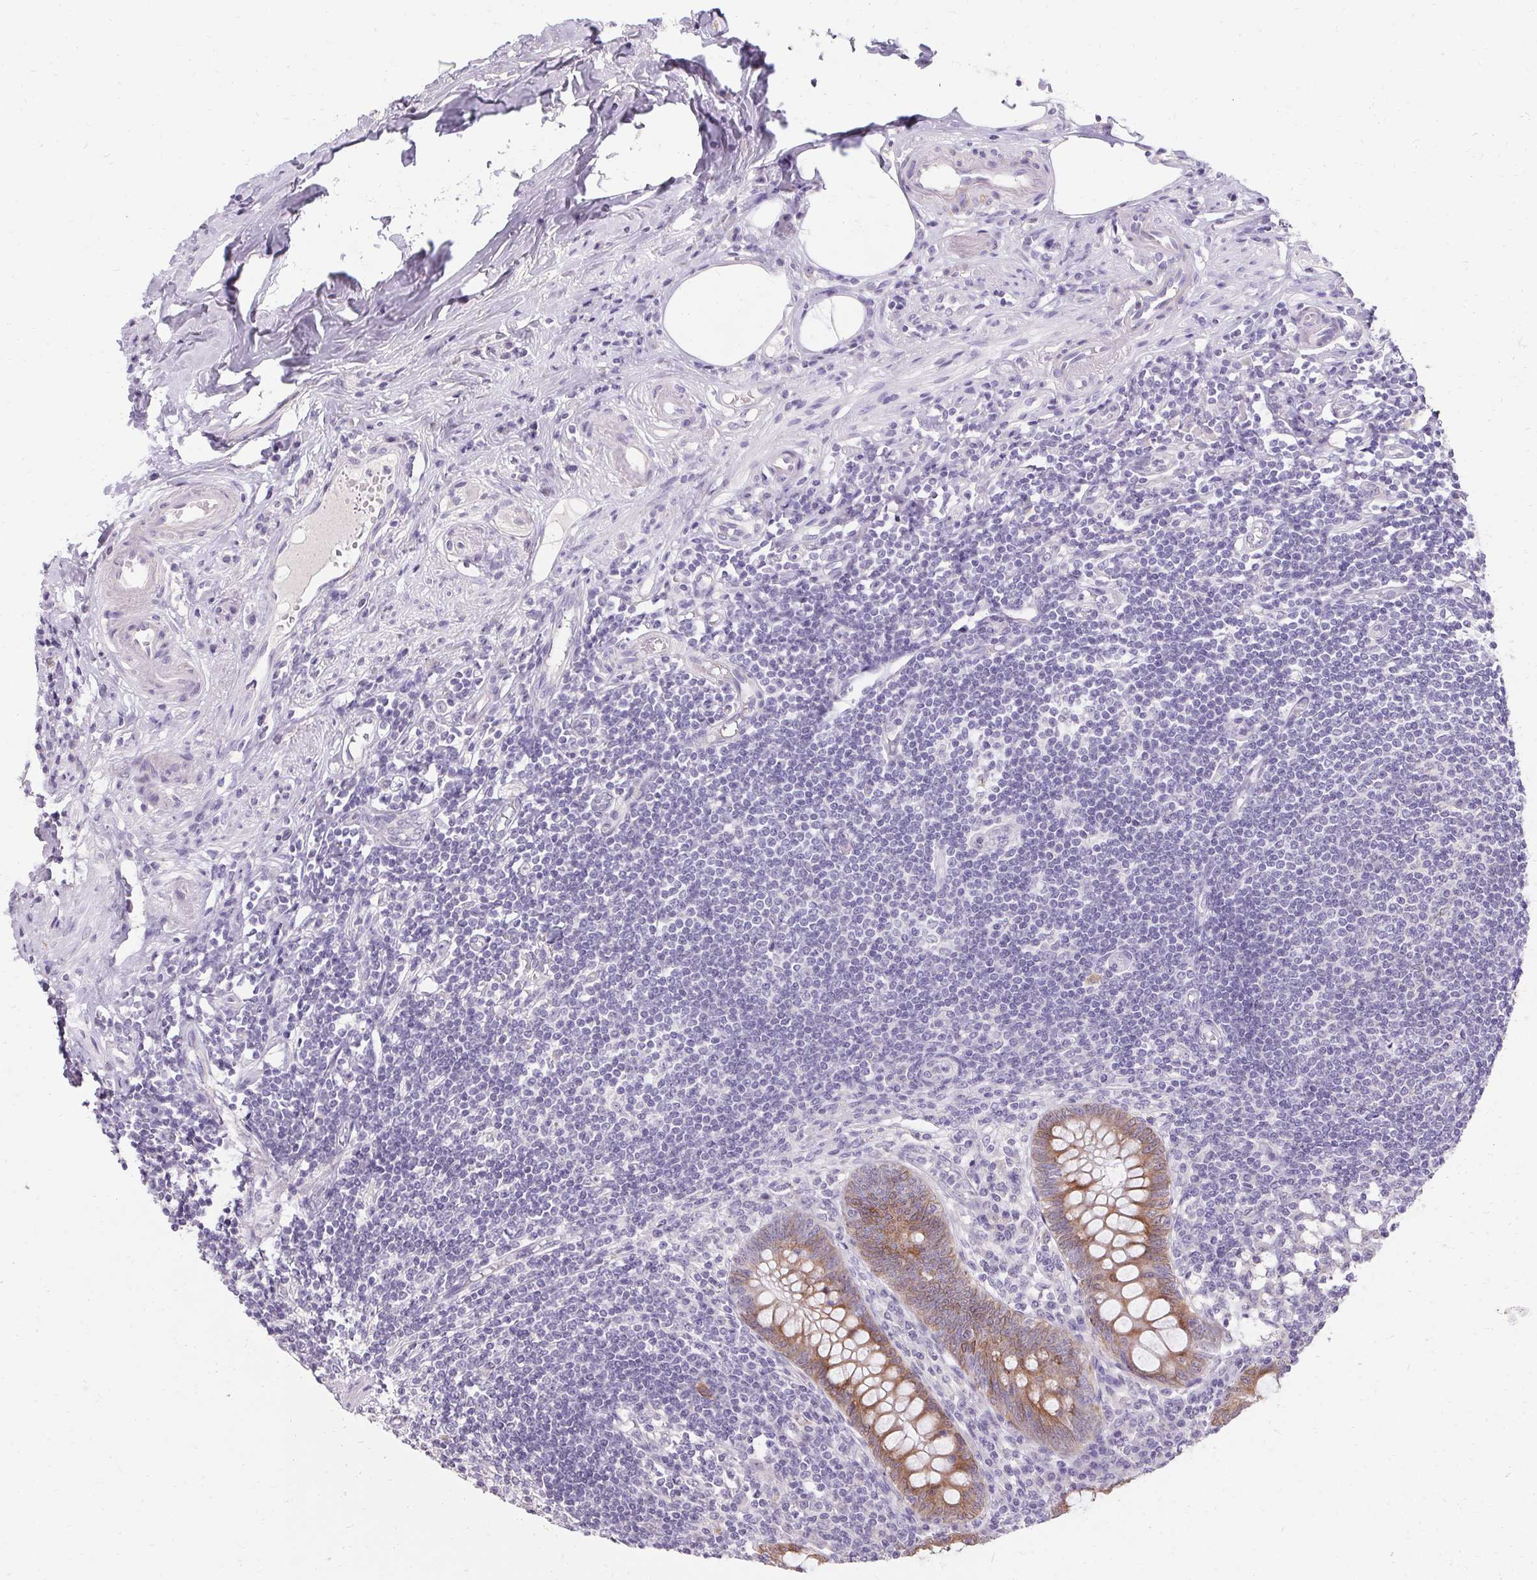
{"staining": {"intensity": "weak", "quantity": "25%-75%", "location": "cytoplasmic/membranous"}, "tissue": "appendix", "cell_type": "Glandular cells", "image_type": "normal", "snomed": [{"axis": "morphology", "description": "Normal tissue, NOS"}, {"axis": "topography", "description": "Appendix"}], "caption": "Appendix stained with DAB IHC exhibits low levels of weak cytoplasmic/membranous expression in about 25%-75% of glandular cells.", "gene": "HSD17B3", "patient": {"sex": "female", "age": 57}}